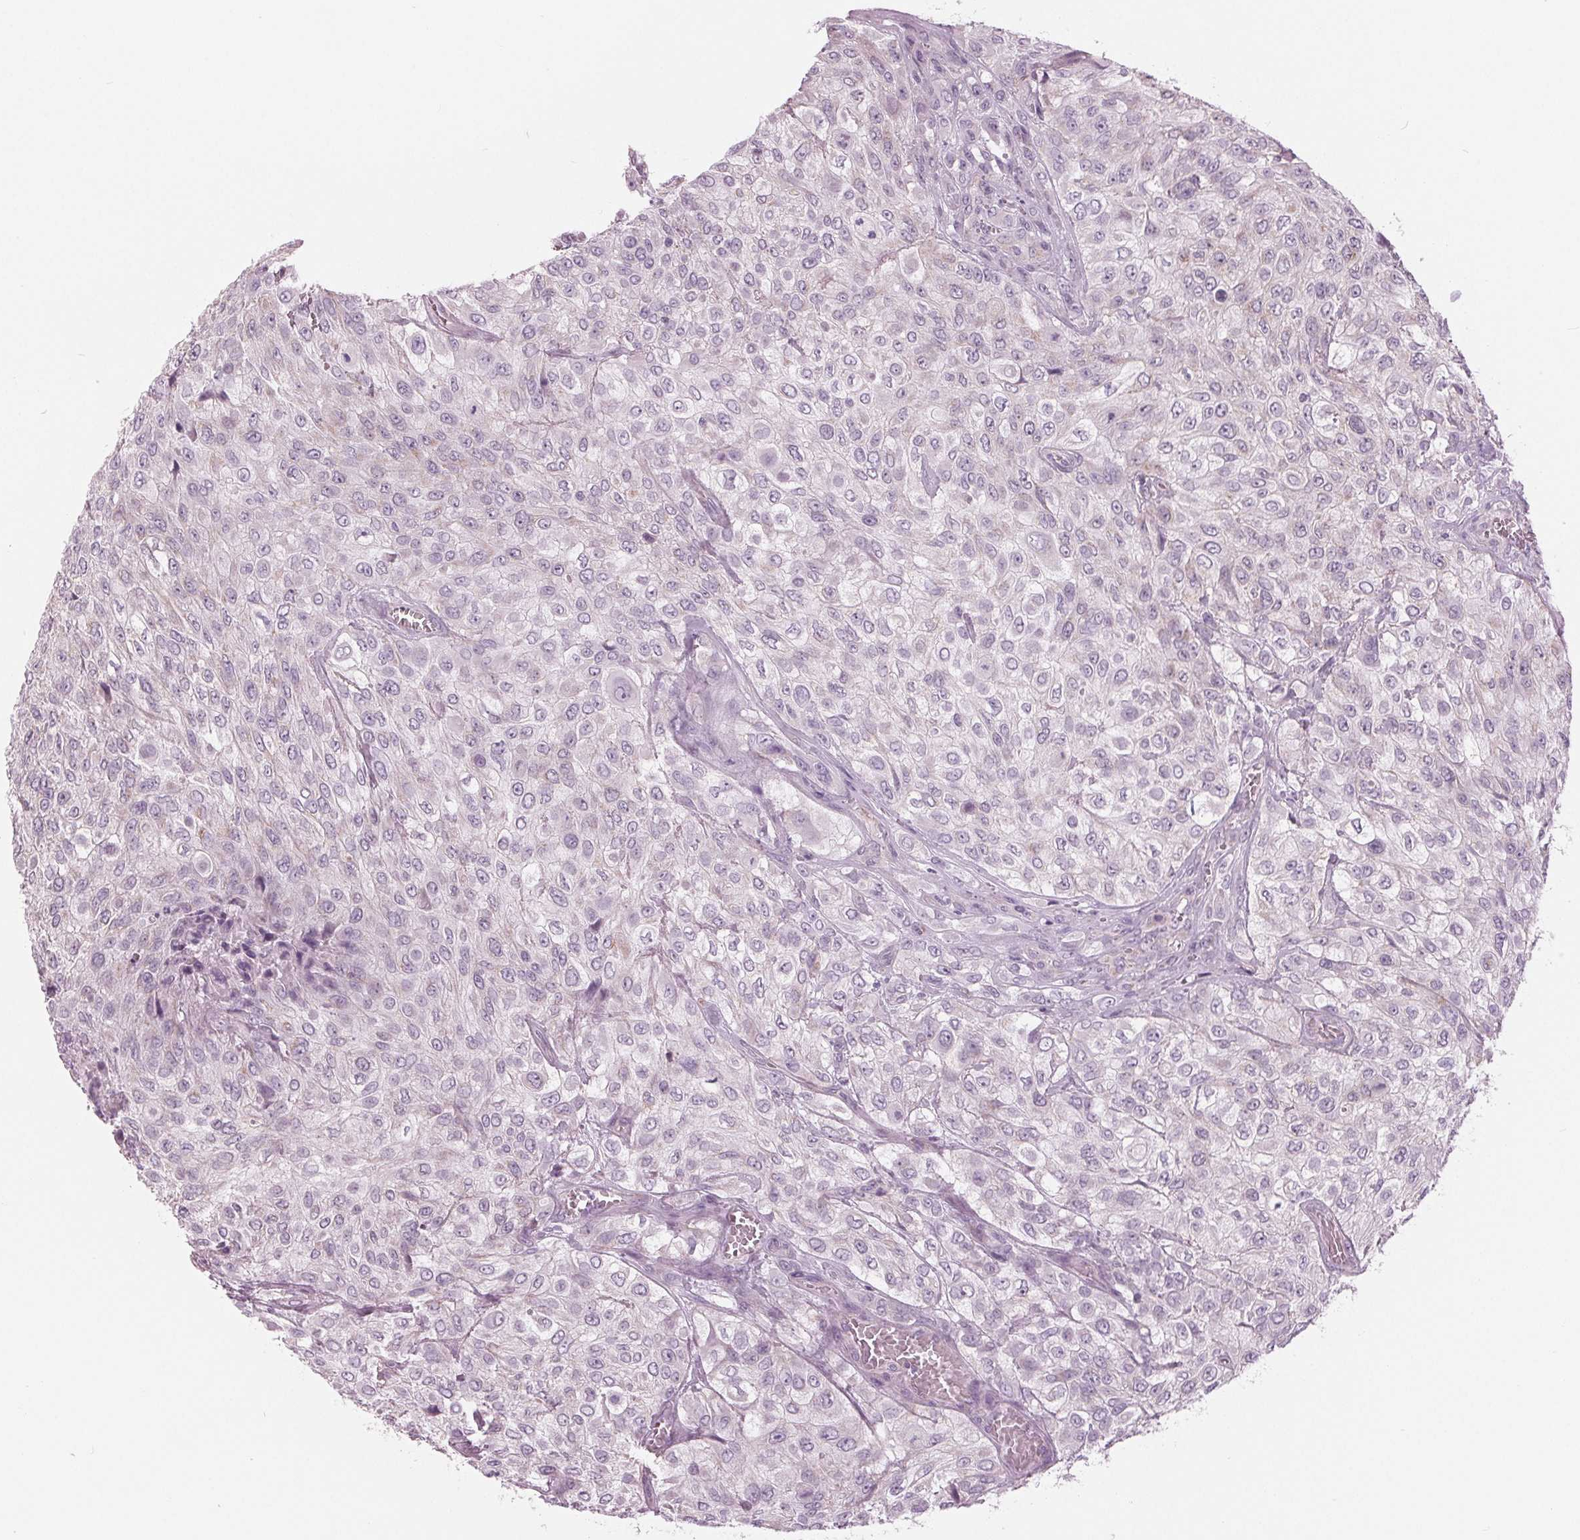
{"staining": {"intensity": "negative", "quantity": "none", "location": "none"}, "tissue": "urothelial cancer", "cell_type": "Tumor cells", "image_type": "cancer", "snomed": [{"axis": "morphology", "description": "Urothelial carcinoma, High grade"}, {"axis": "topography", "description": "Urinary bladder"}], "caption": "Urothelial cancer was stained to show a protein in brown. There is no significant staining in tumor cells.", "gene": "SAMD4A", "patient": {"sex": "male", "age": 57}}